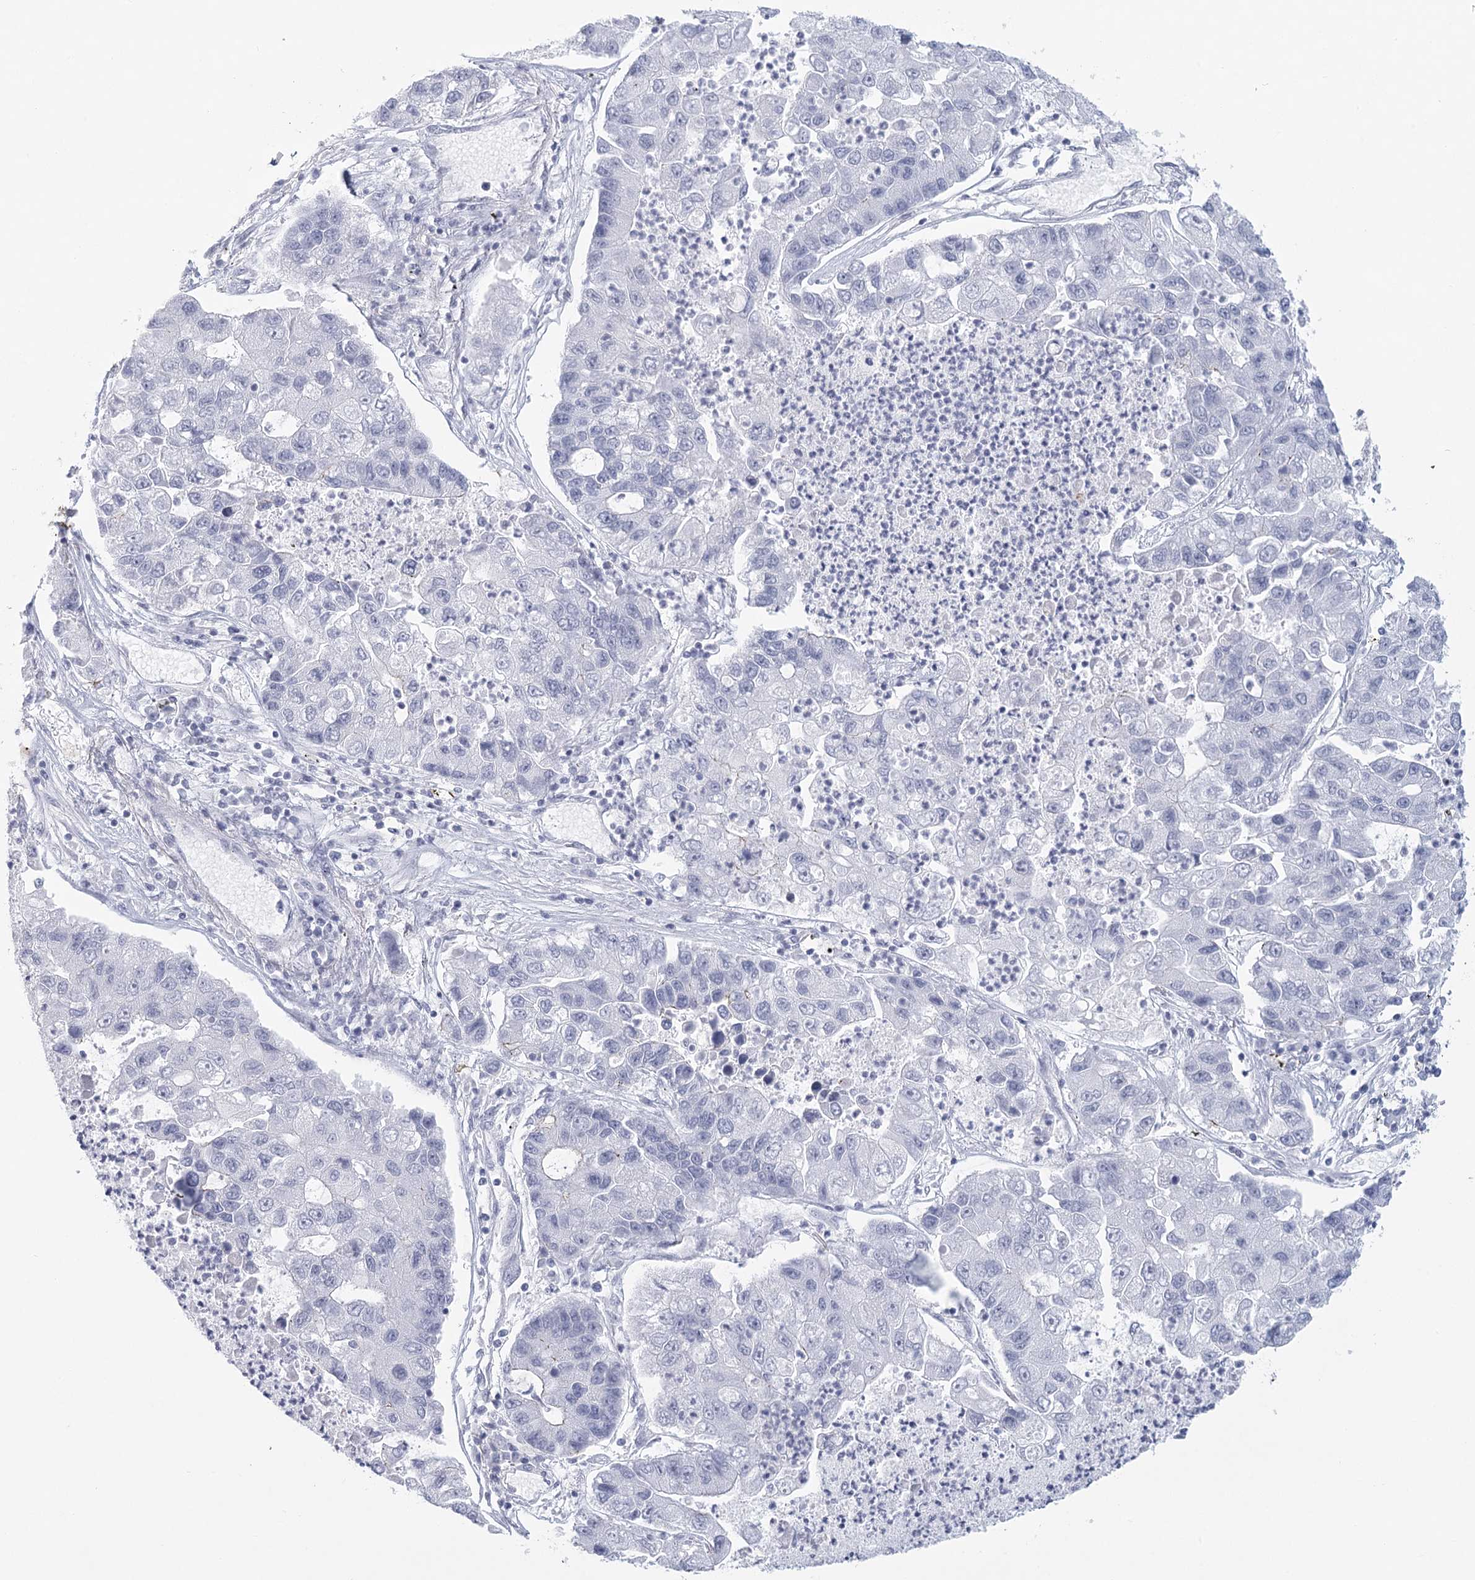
{"staining": {"intensity": "negative", "quantity": "none", "location": "none"}, "tissue": "lung cancer", "cell_type": "Tumor cells", "image_type": "cancer", "snomed": [{"axis": "morphology", "description": "Adenocarcinoma, NOS"}, {"axis": "topography", "description": "Lung"}], "caption": "High power microscopy image of an immunohistochemistry (IHC) micrograph of adenocarcinoma (lung), revealing no significant staining in tumor cells.", "gene": "WNT8B", "patient": {"sex": "female", "age": 51}}